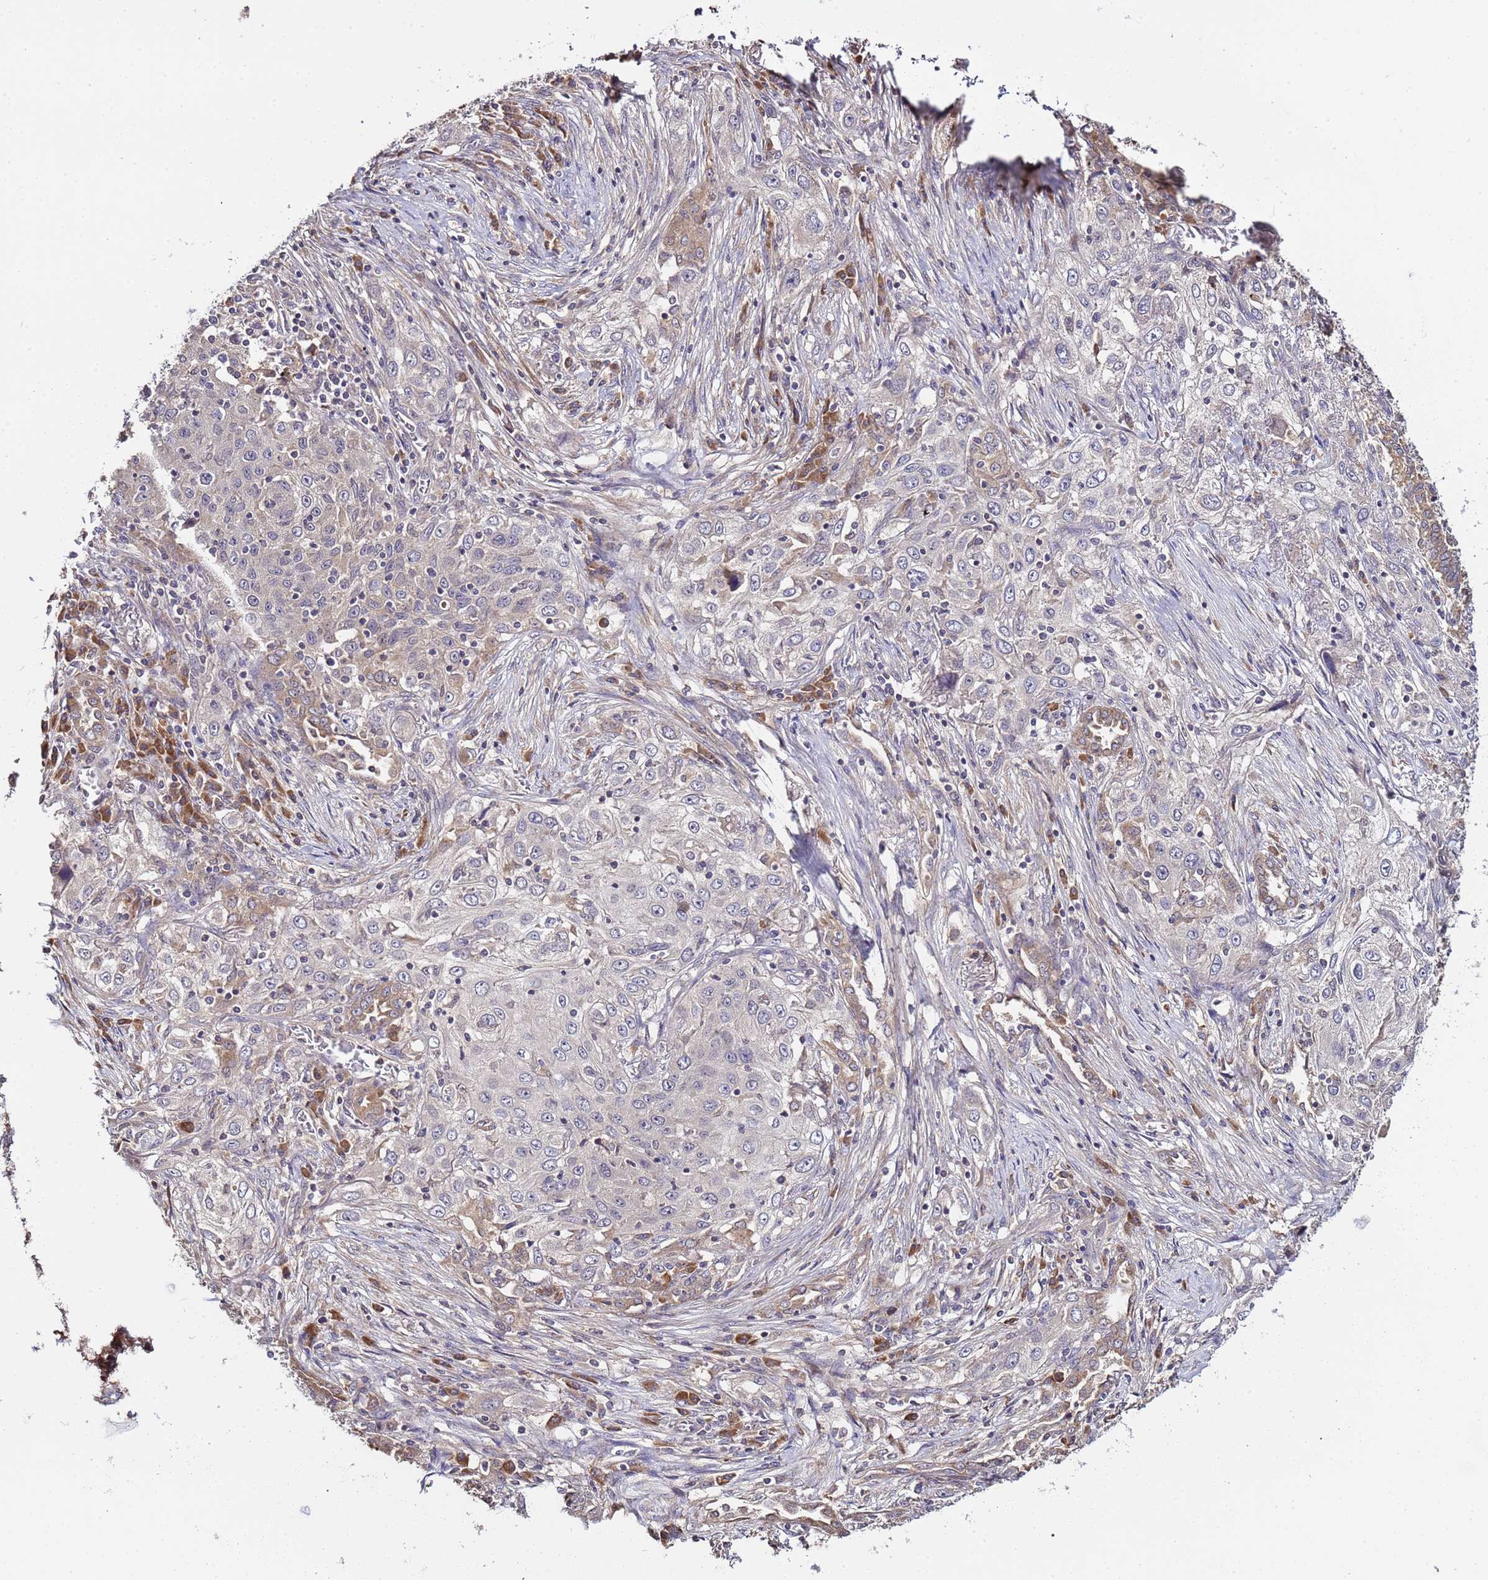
{"staining": {"intensity": "negative", "quantity": "none", "location": "none"}, "tissue": "lung cancer", "cell_type": "Tumor cells", "image_type": "cancer", "snomed": [{"axis": "morphology", "description": "Squamous cell carcinoma, NOS"}, {"axis": "topography", "description": "Lung"}], "caption": "Immunohistochemistry (IHC) of human lung cancer exhibits no expression in tumor cells.", "gene": "ELMOD2", "patient": {"sex": "female", "age": 69}}